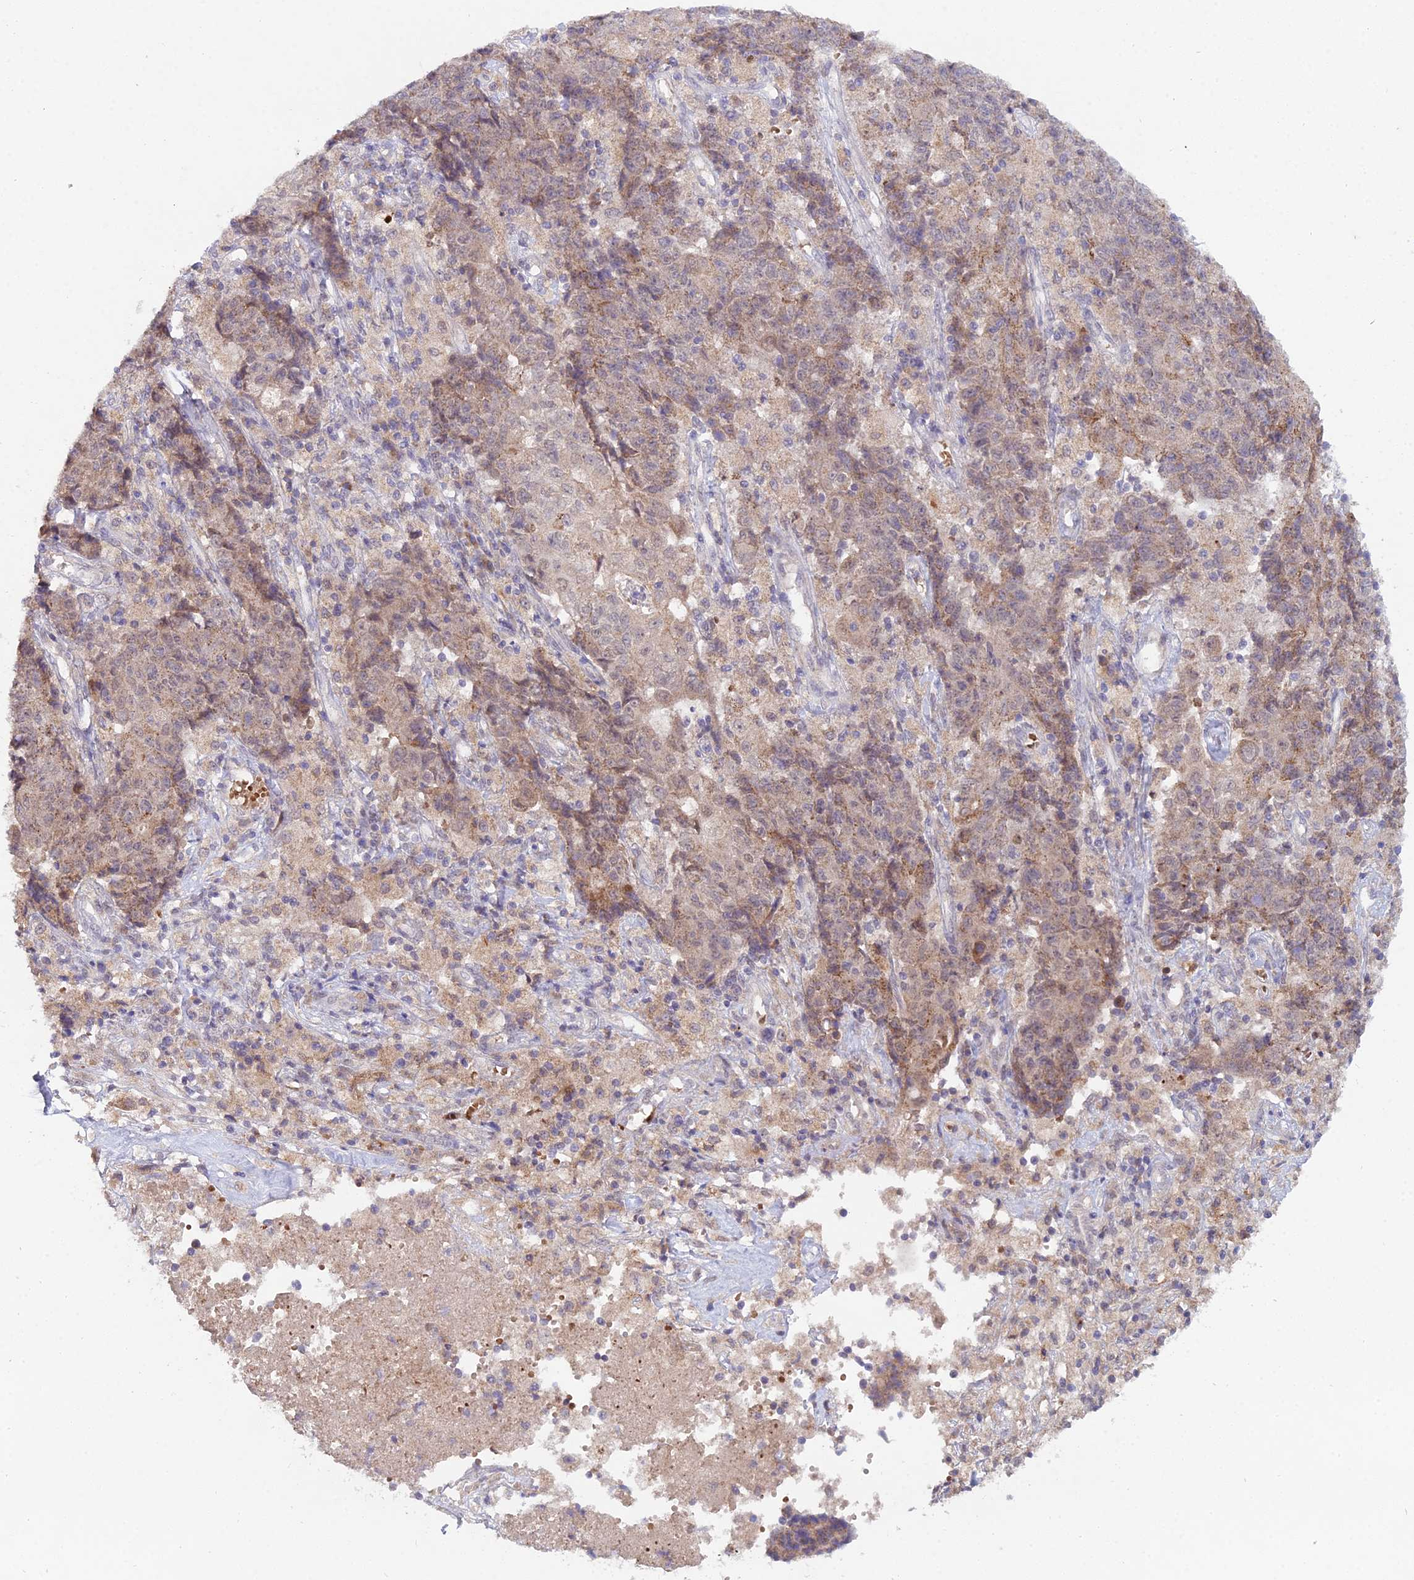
{"staining": {"intensity": "weak", "quantity": "25%-75%", "location": "cytoplasmic/membranous"}, "tissue": "ovarian cancer", "cell_type": "Tumor cells", "image_type": "cancer", "snomed": [{"axis": "morphology", "description": "Carcinoma, endometroid"}, {"axis": "topography", "description": "Ovary"}], "caption": "Endometroid carcinoma (ovarian) stained with IHC shows weak cytoplasmic/membranous staining in about 25%-75% of tumor cells. (DAB (3,3'-diaminobenzidine) IHC, brown staining for protein, blue staining for nuclei).", "gene": "WDR43", "patient": {"sex": "female", "age": 42}}